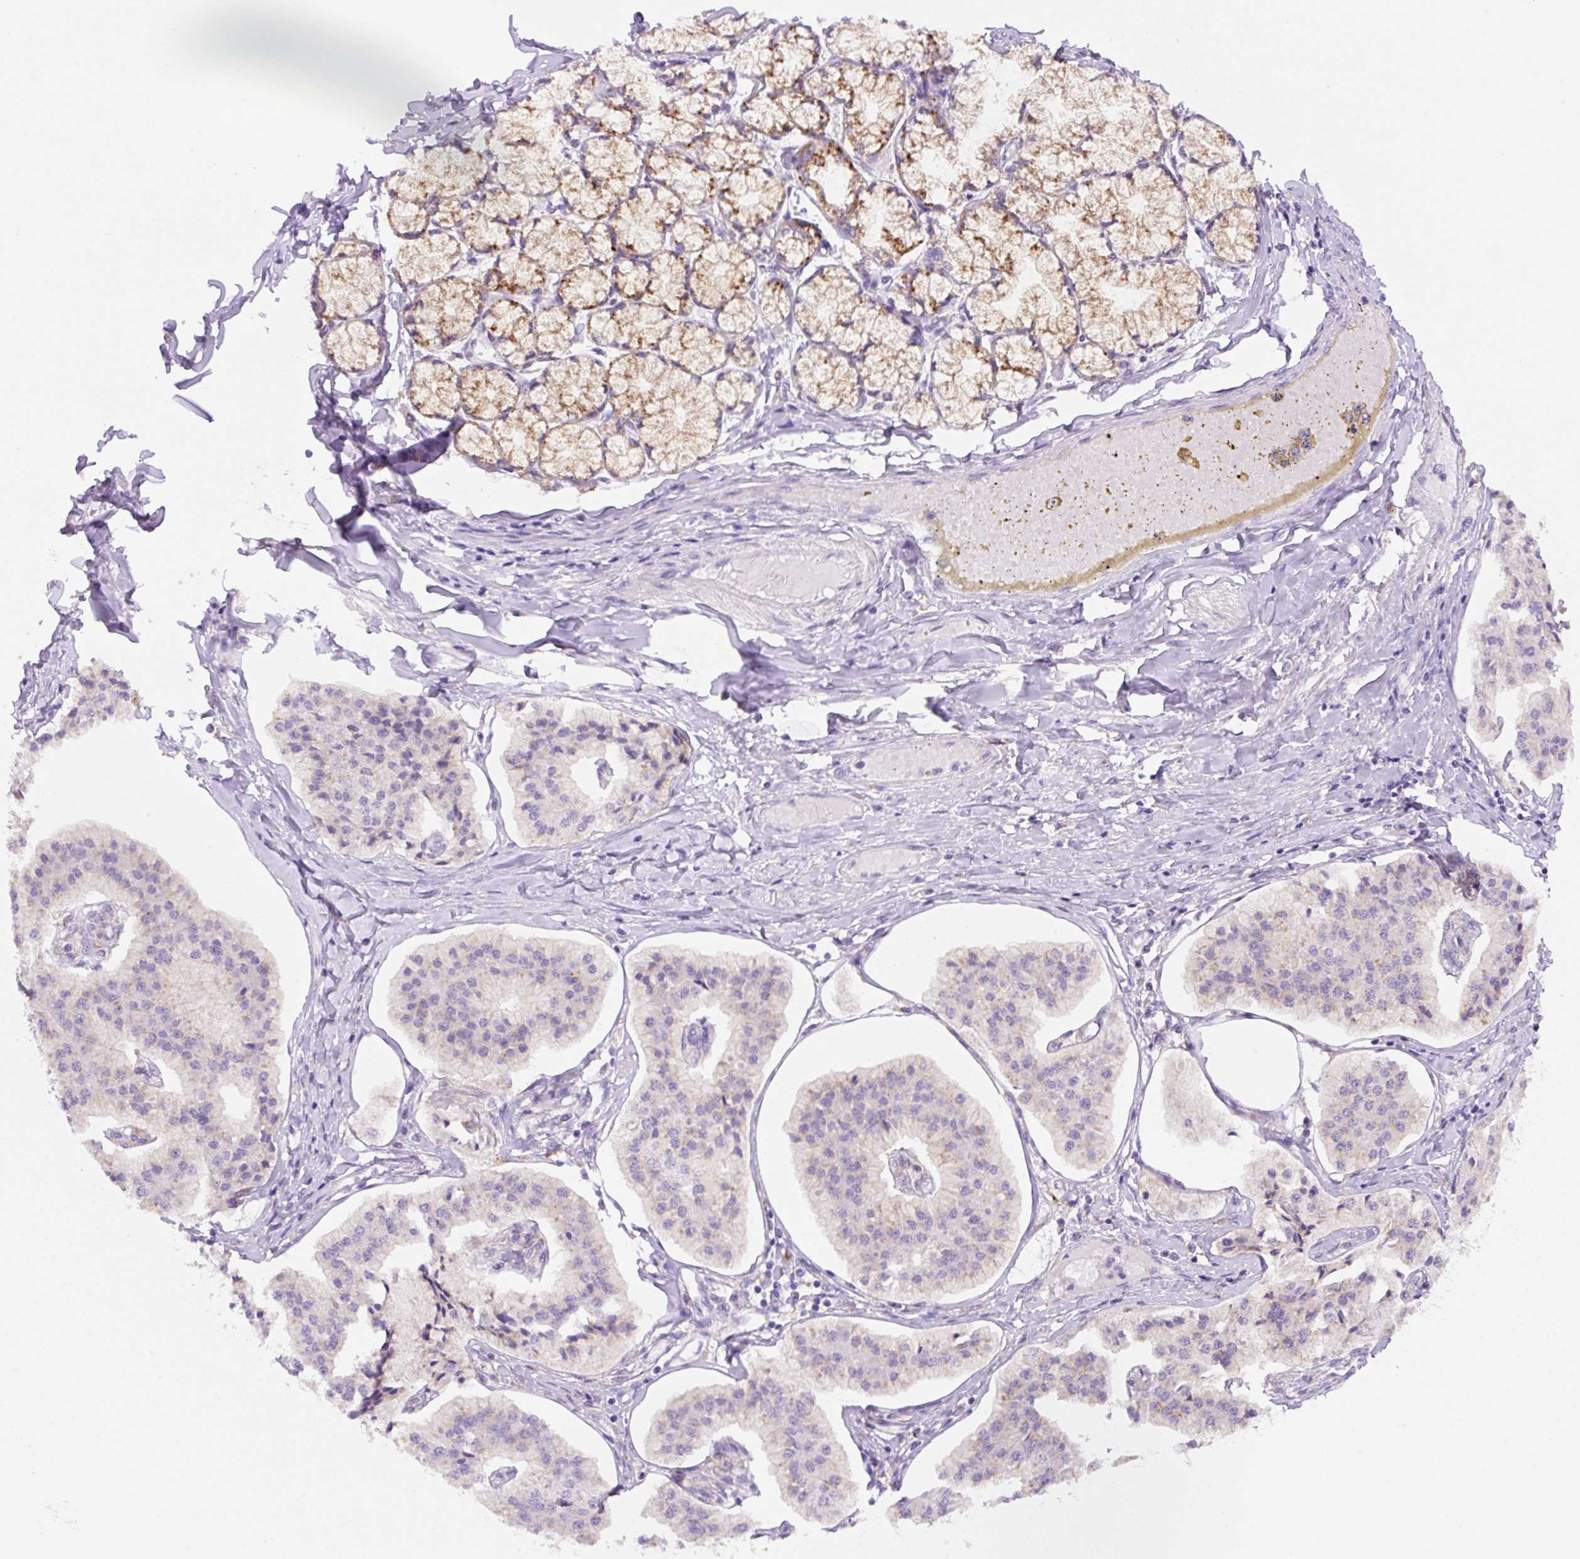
{"staining": {"intensity": "negative", "quantity": "none", "location": "none"}, "tissue": "pancreatic cancer", "cell_type": "Tumor cells", "image_type": "cancer", "snomed": [{"axis": "morphology", "description": "Adenocarcinoma, NOS"}, {"axis": "topography", "description": "Pancreas"}], "caption": "High power microscopy histopathology image of an IHC micrograph of adenocarcinoma (pancreatic), revealing no significant positivity in tumor cells. (DAB (3,3'-diaminobenzidine) immunohistochemistry visualized using brightfield microscopy, high magnification).", "gene": "CEBPZOS", "patient": {"sex": "female", "age": 50}}